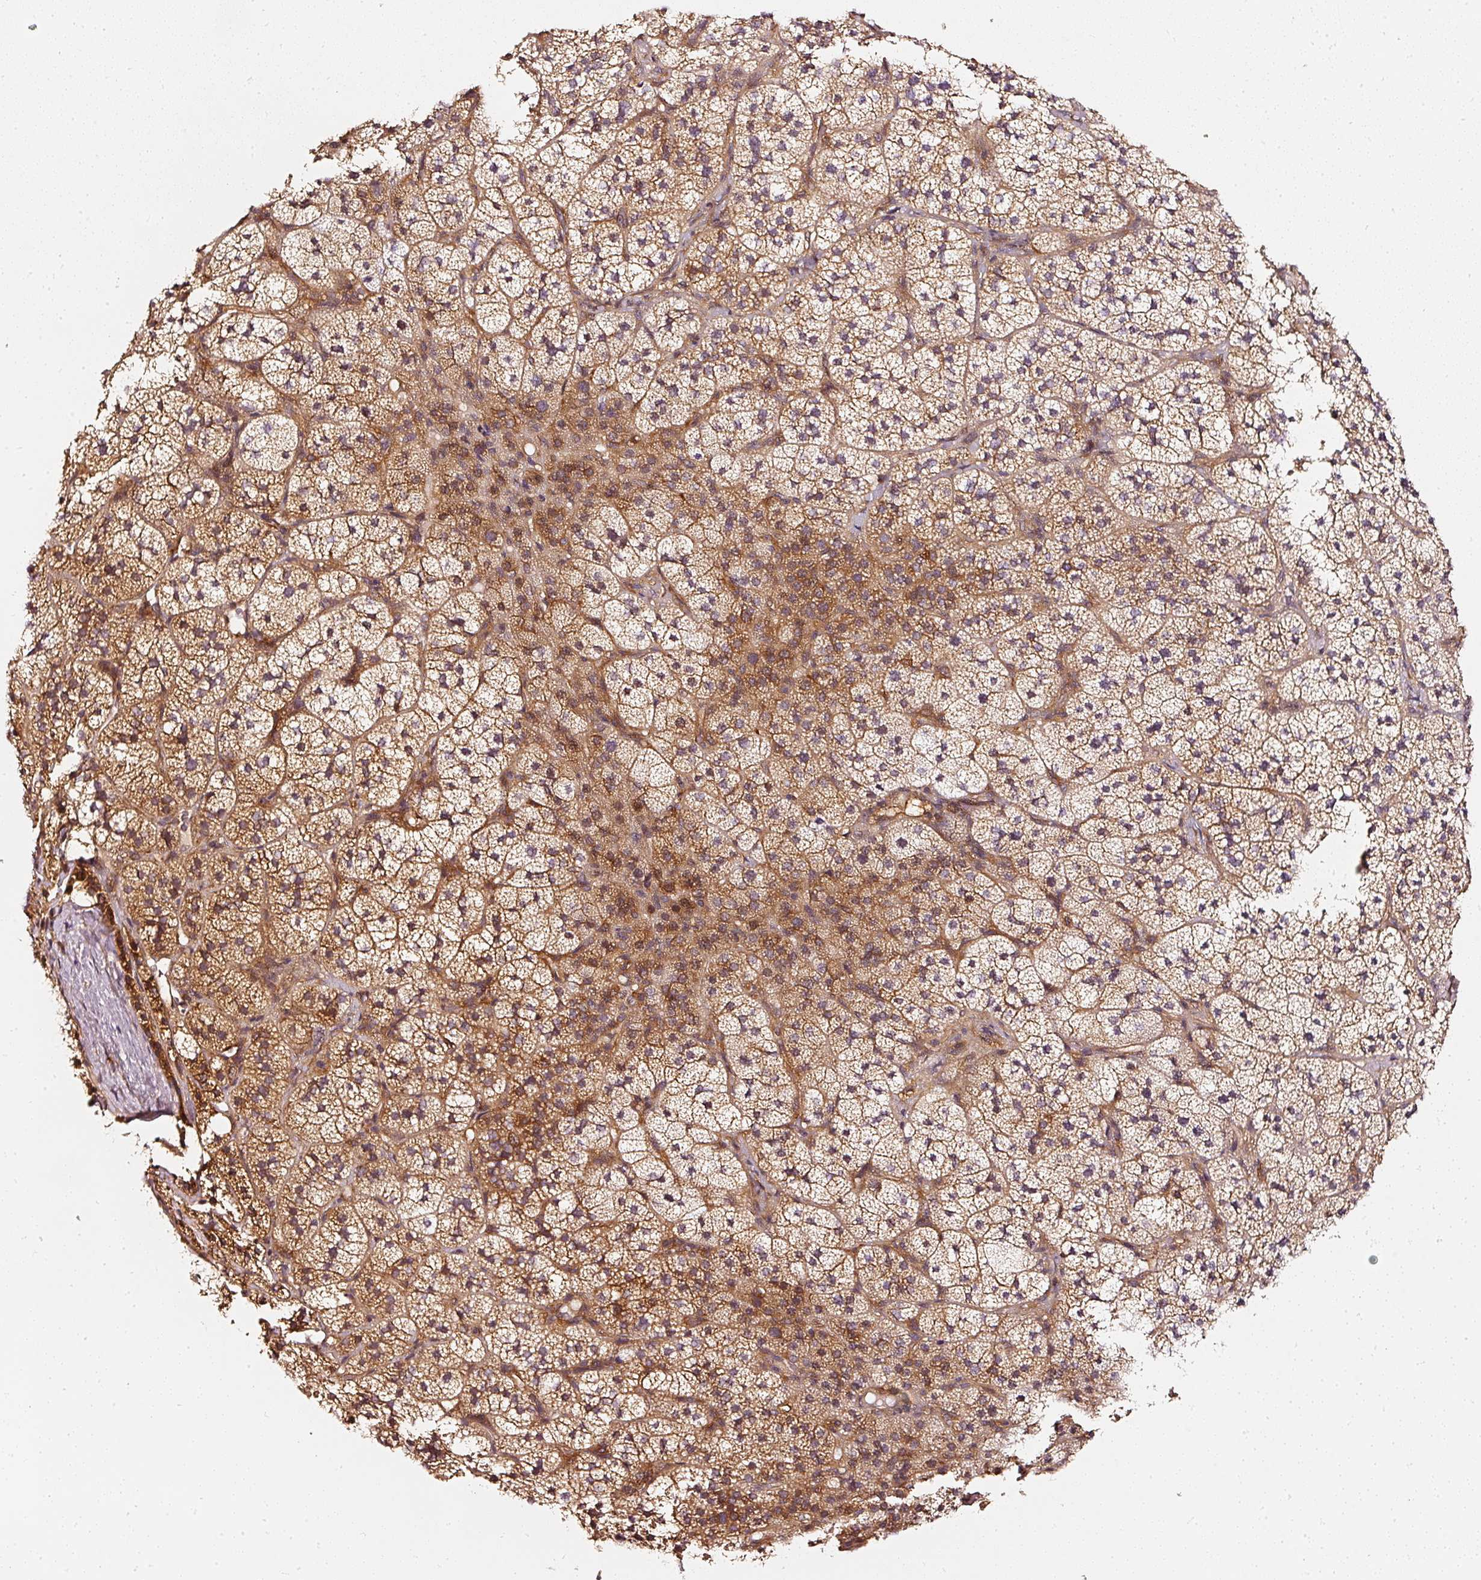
{"staining": {"intensity": "strong", "quantity": ">75%", "location": "cytoplasmic/membranous,nuclear"}, "tissue": "adrenal gland", "cell_type": "Glandular cells", "image_type": "normal", "snomed": [{"axis": "morphology", "description": "Normal tissue, NOS"}, {"axis": "topography", "description": "Adrenal gland"}], "caption": "The image shows staining of unremarkable adrenal gland, revealing strong cytoplasmic/membranous,nuclear protein positivity (brown color) within glandular cells.", "gene": "ASMTL", "patient": {"sex": "female", "age": 58}}